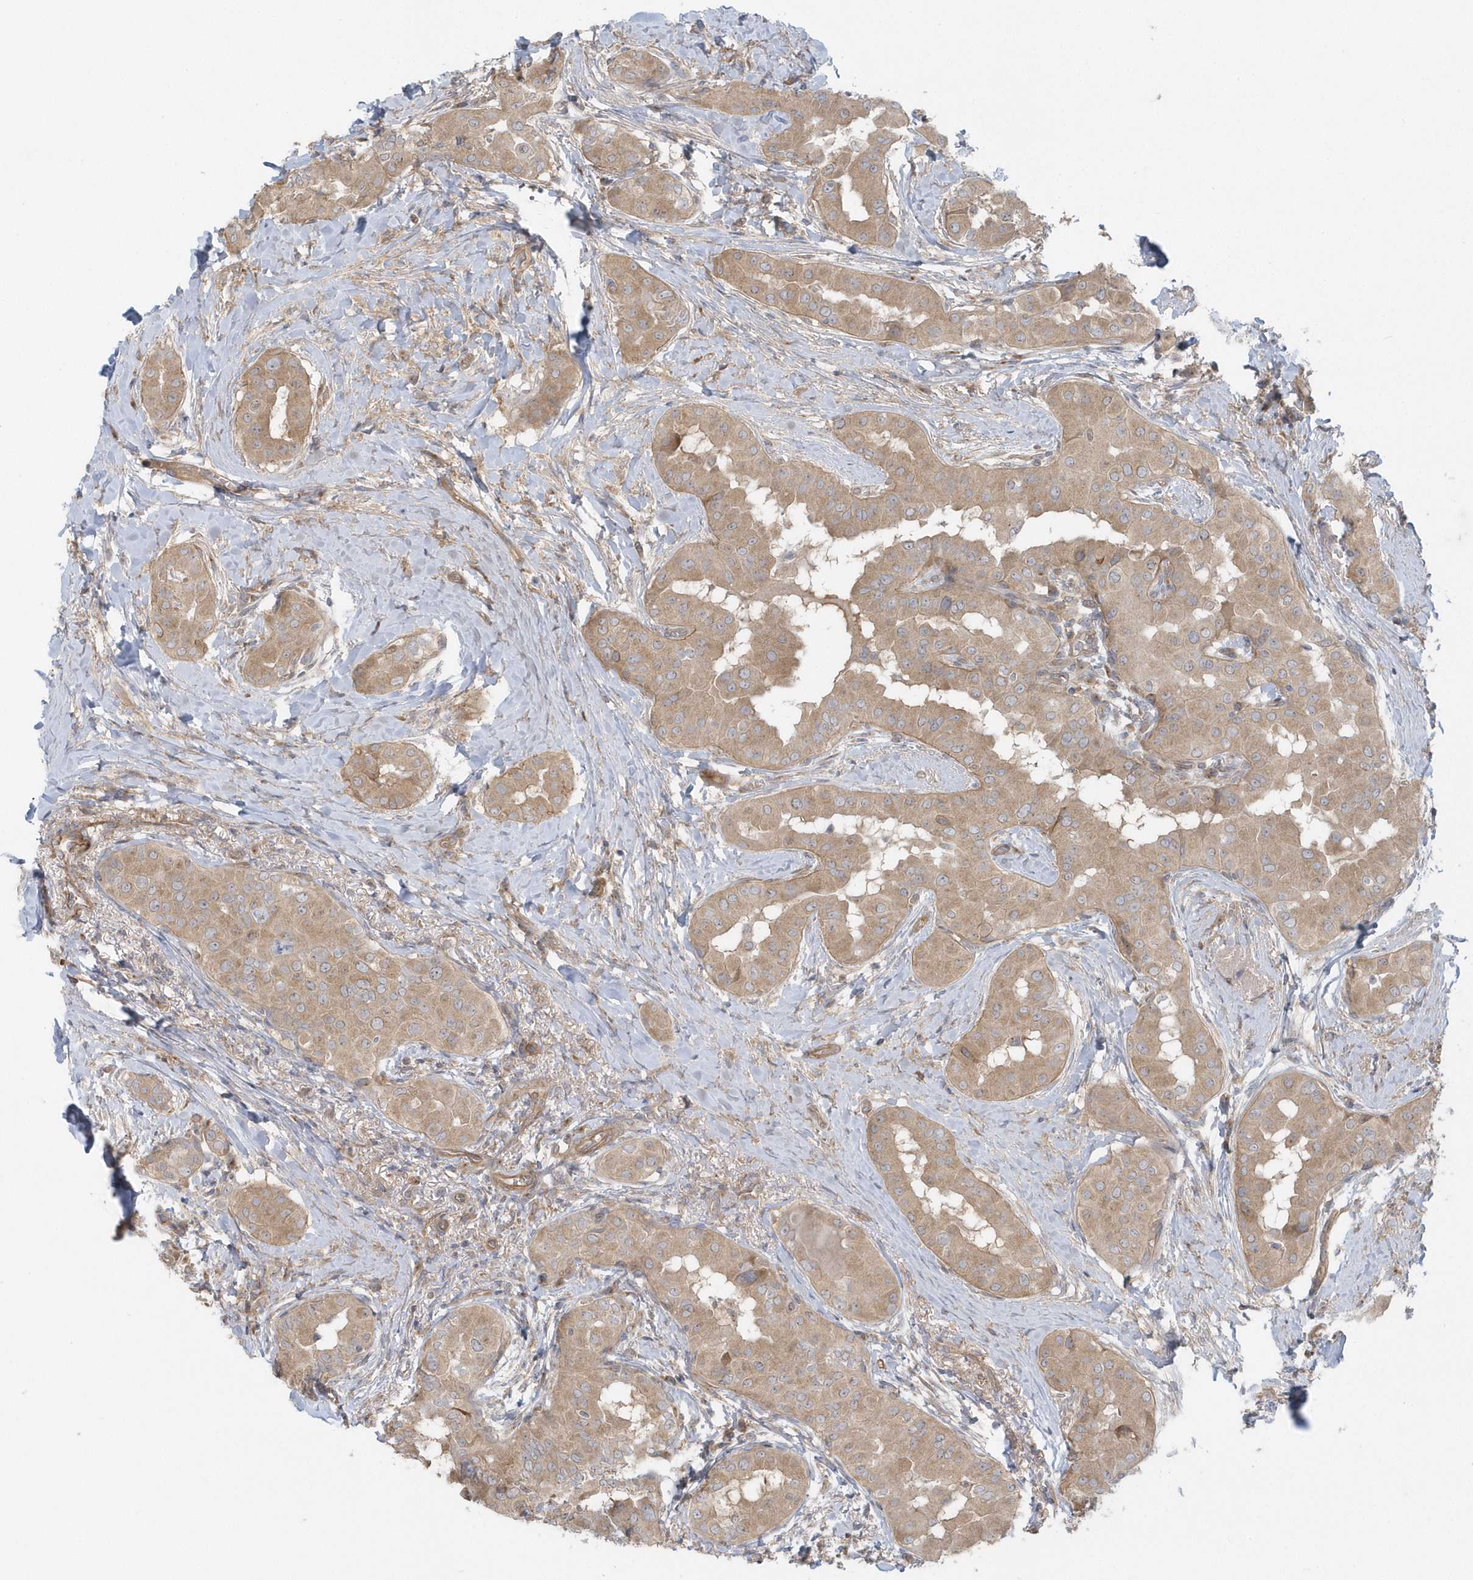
{"staining": {"intensity": "weak", "quantity": ">75%", "location": "cytoplasmic/membranous"}, "tissue": "thyroid cancer", "cell_type": "Tumor cells", "image_type": "cancer", "snomed": [{"axis": "morphology", "description": "Papillary adenocarcinoma, NOS"}, {"axis": "topography", "description": "Thyroid gland"}], "caption": "High-magnification brightfield microscopy of thyroid cancer (papillary adenocarcinoma) stained with DAB (3,3'-diaminobenzidine) (brown) and counterstained with hematoxylin (blue). tumor cells exhibit weak cytoplasmic/membranous positivity is present in approximately>75% of cells.", "gene": "ACTR1A", "patient": {"sex": "male", "age": 33}}